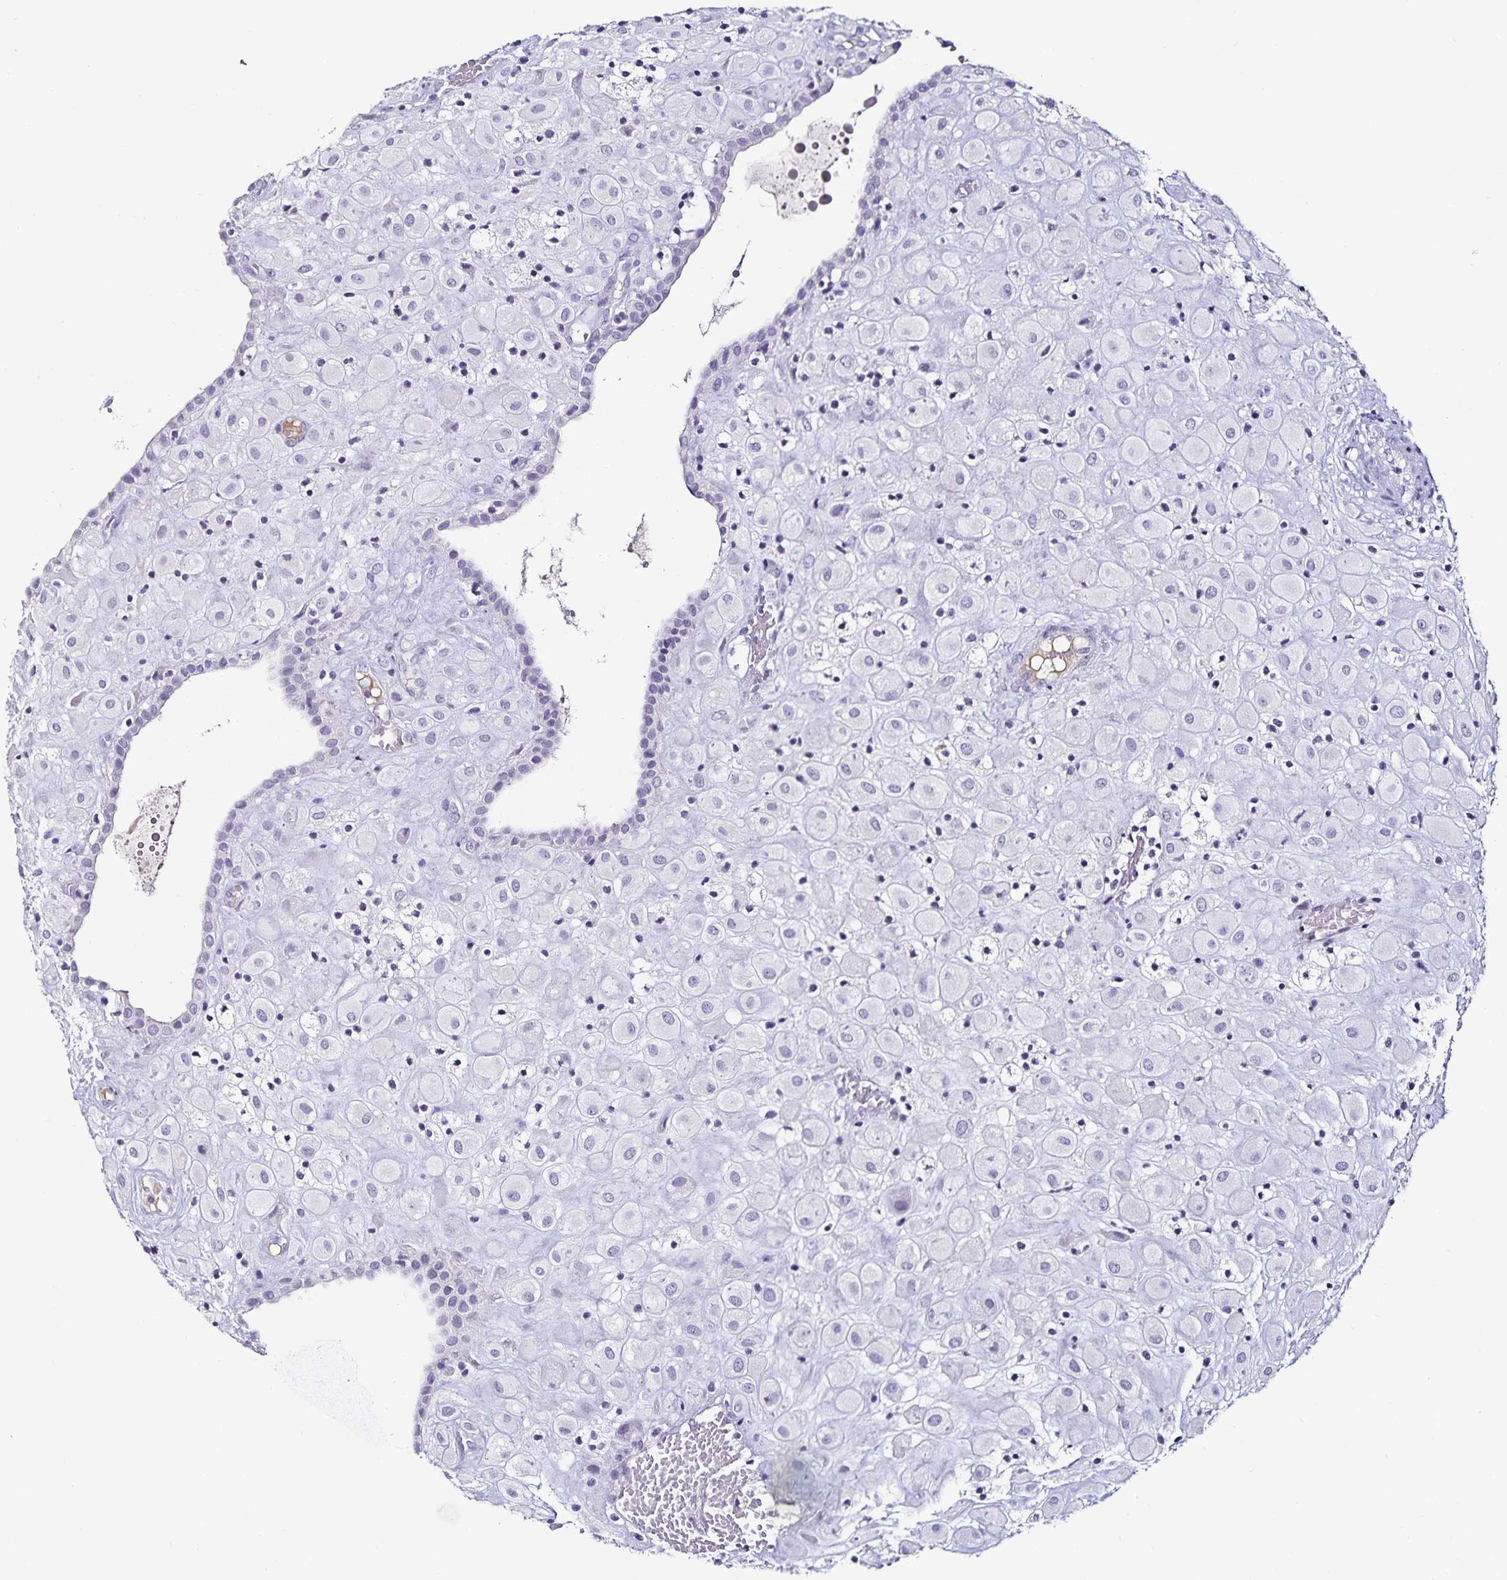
{"staining": {"intensity": "negative", "quantity": "none", "location": "none"}, "tissue": "placenta", "cell_type": "Decidual cells", "image_type": "normal", "snomed": [{"axis": "morphology", "description": "Normal tissue, NOS"}, {"axis": "topography", "description": "Placenta"}], "caption": "A photomicrograph of human placenta is negative for staining in decidual cells. The staining is performed using DAB brown chromogen with nuclei counter-stained in using hematoxylin.", "gene": "TTR", "patient": {"sex": "female", "age": 24}}